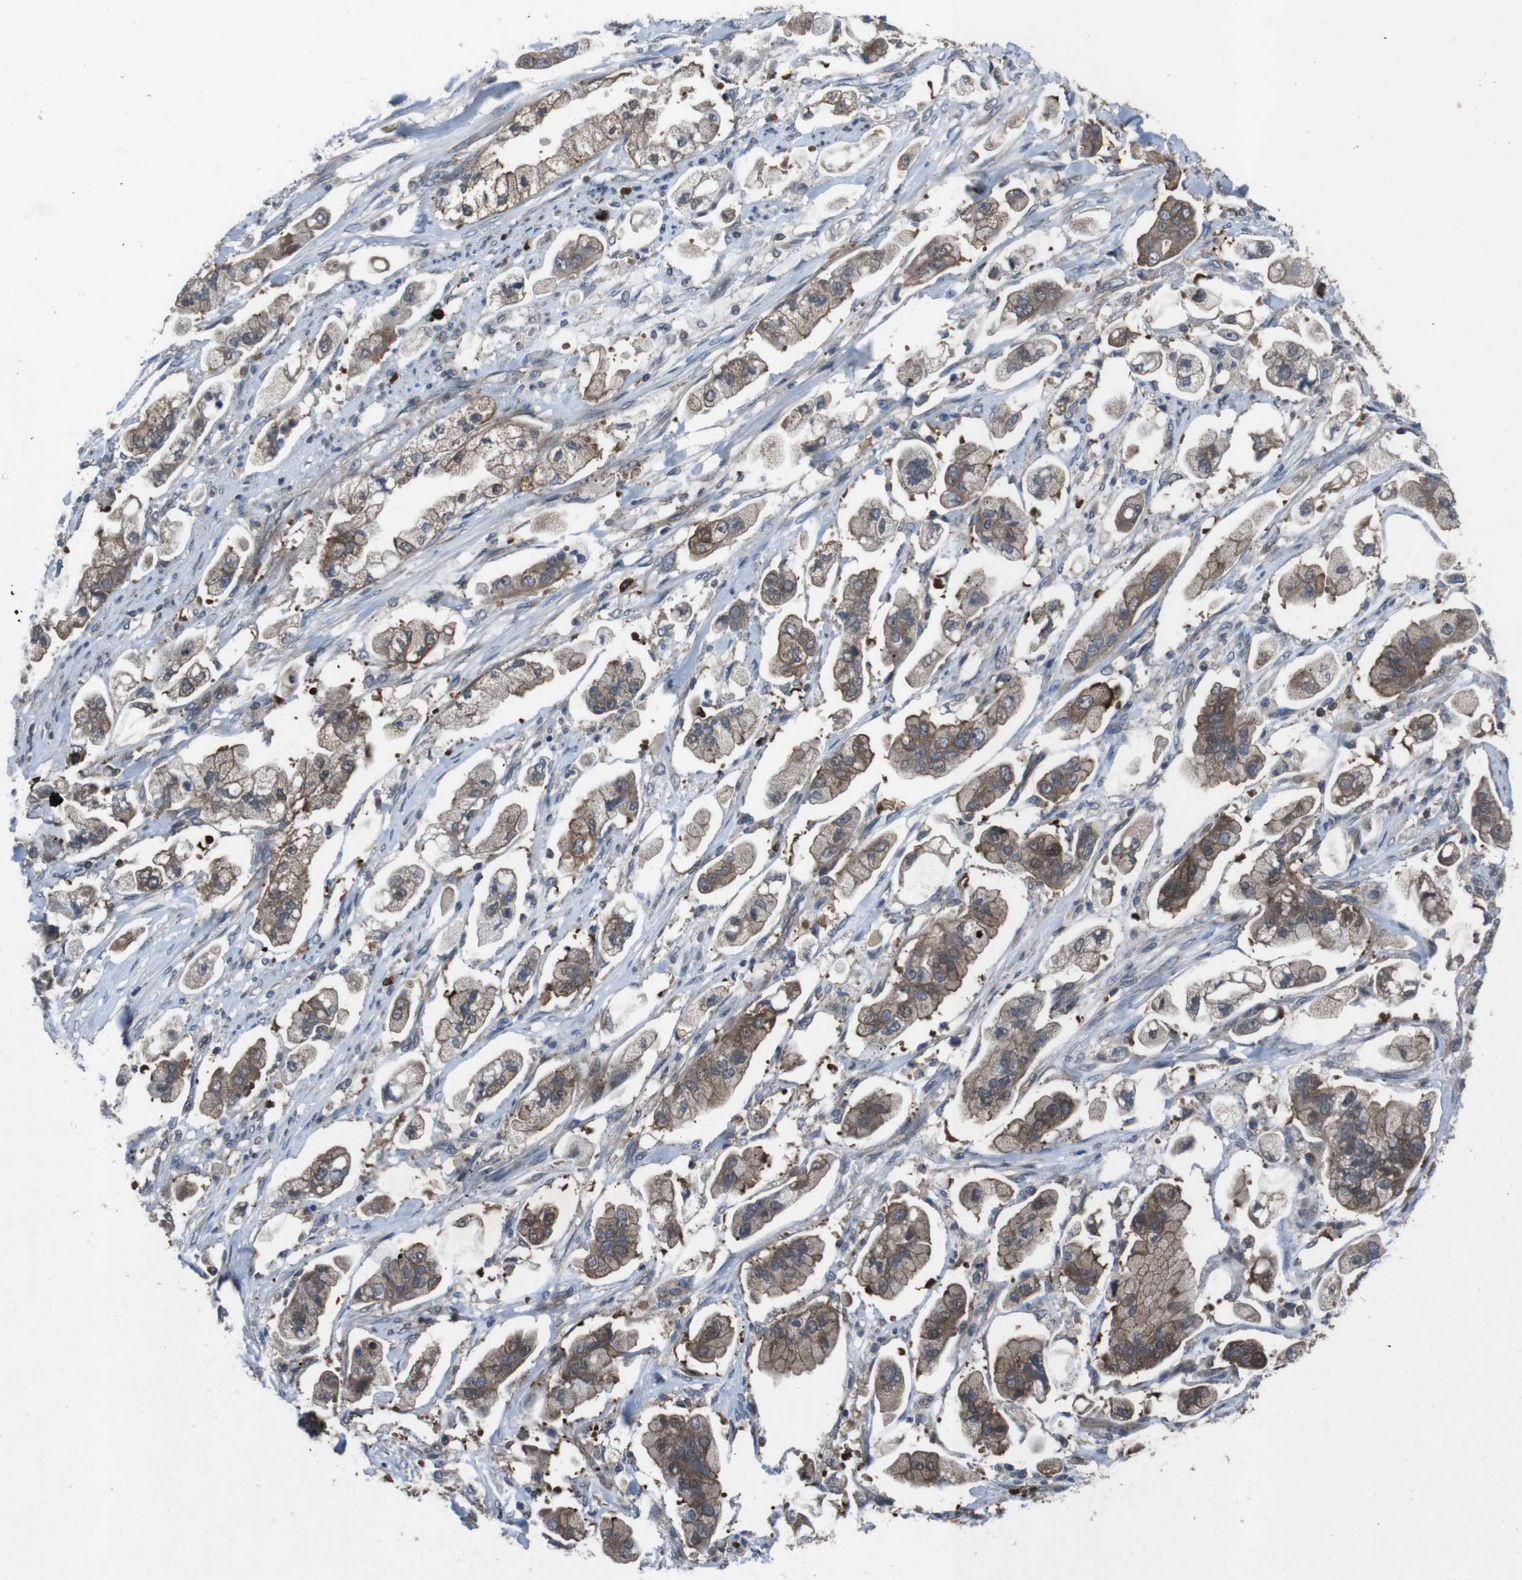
{"staining": {"intensity": "moderate", "quantity": ">75%", "location": "cytoplasmic/membranous"}, "tissue": "stomach cancer", "cell_type": "Tumor cells", "image_type": "cancer", "snomed": [{"axis": "morphology", "description": "Adenocarcinoma, NOS"}, {"axis": "topography", "description": "Stomach"}], "caption": "Adenocarcinoma (stomach) tissue reveals moderate cytoplasmic/membranous staining in about >75% of tumor cells, visualized by immunohistochemistry. (IHC, brightfield microscopy, high magnification).", "gene": "SLC22A23", "patient": {"sex": "male", "age": 62}}